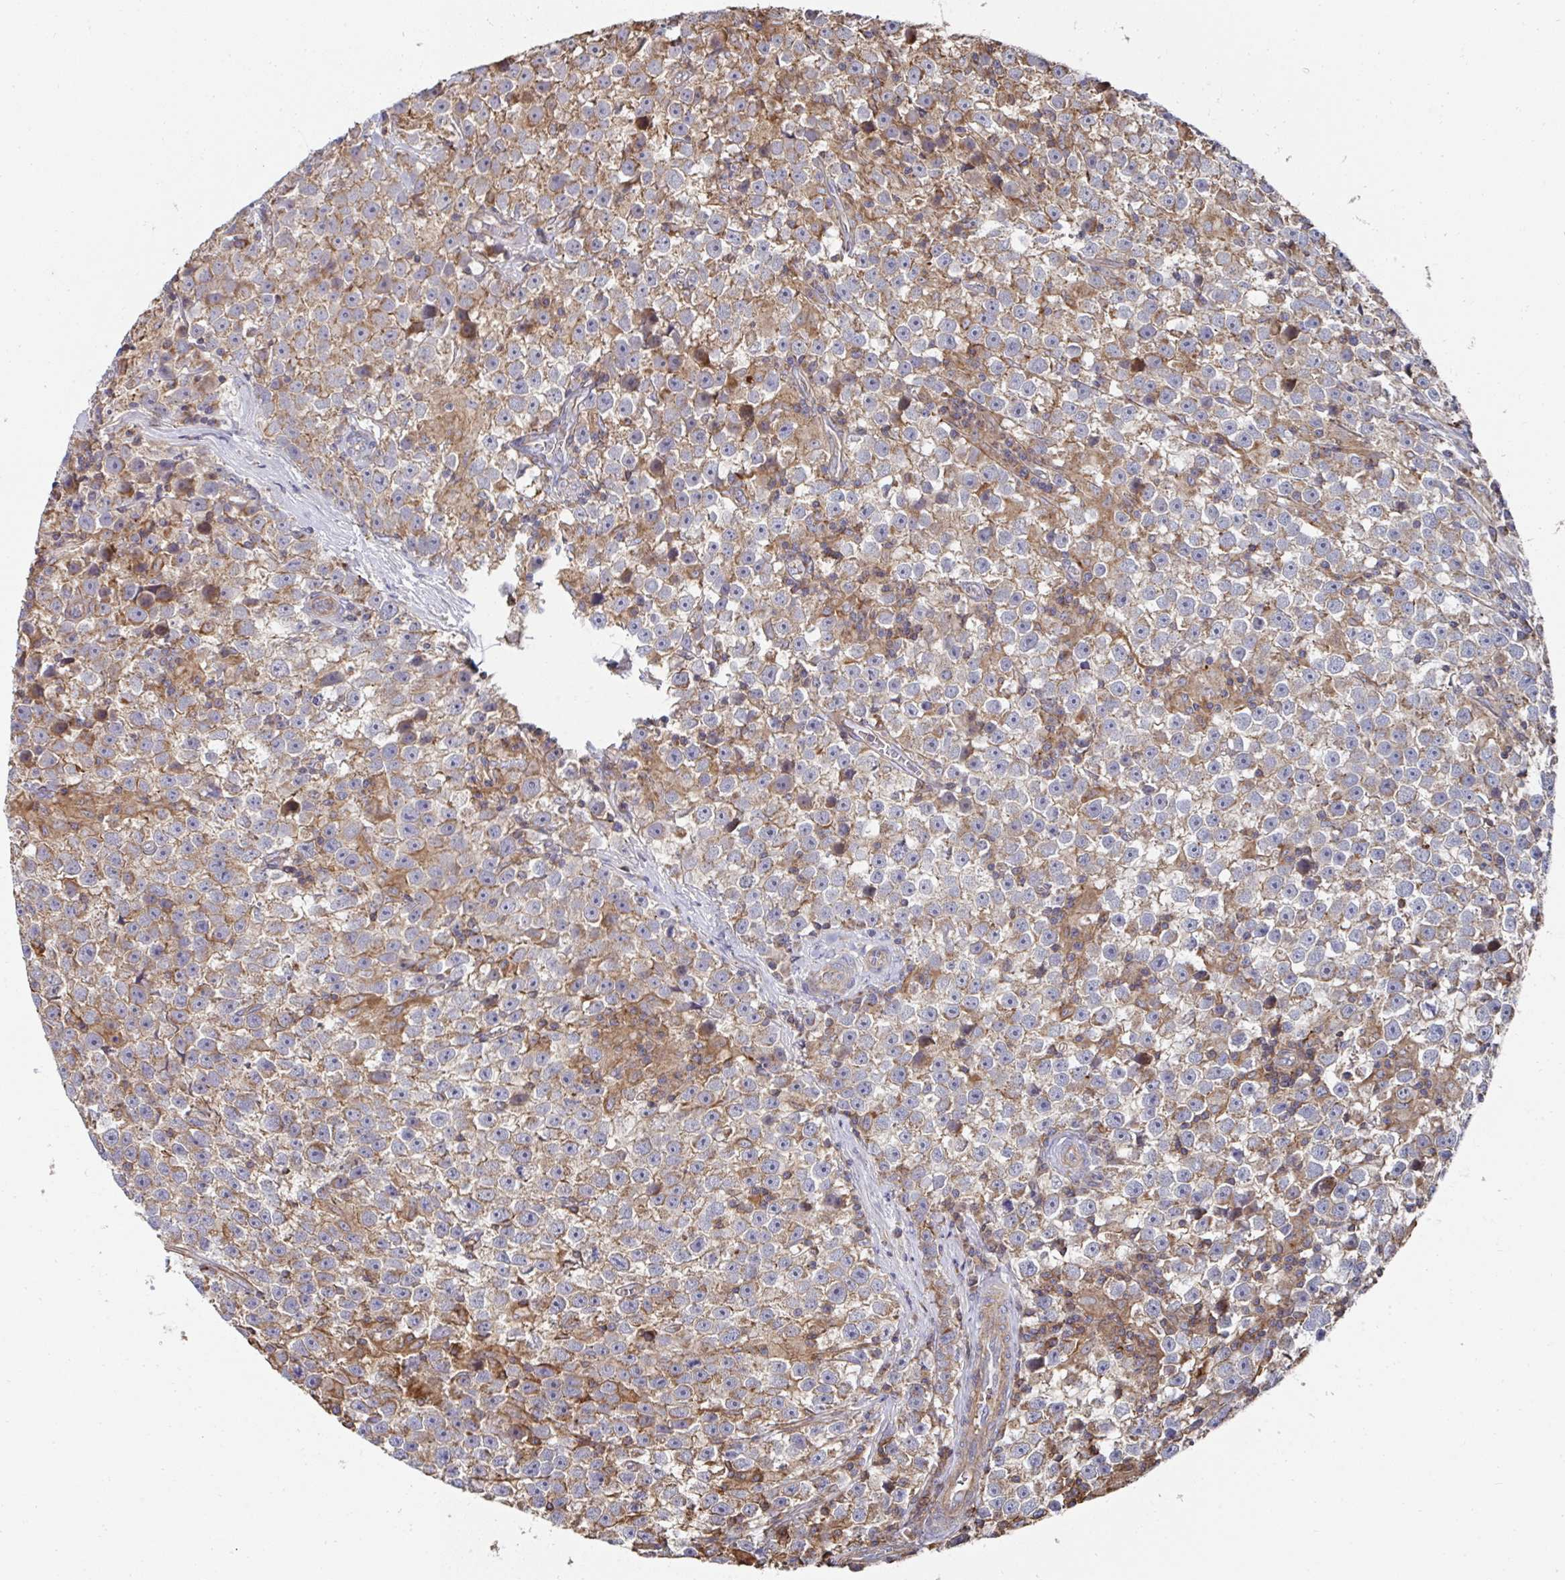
{"staining": {"intensity": "moderate", "quantity": "25%-75%", "location": "cytoplasmic/membranous"}, "tissue": "testis cancer", "cell_type": "Tumor cells", "image_type": "cancer", "snomed": [{"axis": "morphology", "description": "Seminoma, NOS"}, {"axis": "topography", "description": "Testis"}], "caption": "Protein staining by immunohistochemistry displays moderate cytoplasmic/membranous expression in about 25%-75% of tumor cells in seminoma (testis).", "gene": "DZANK1", "patient": {"sex": "male", "age": 31}}